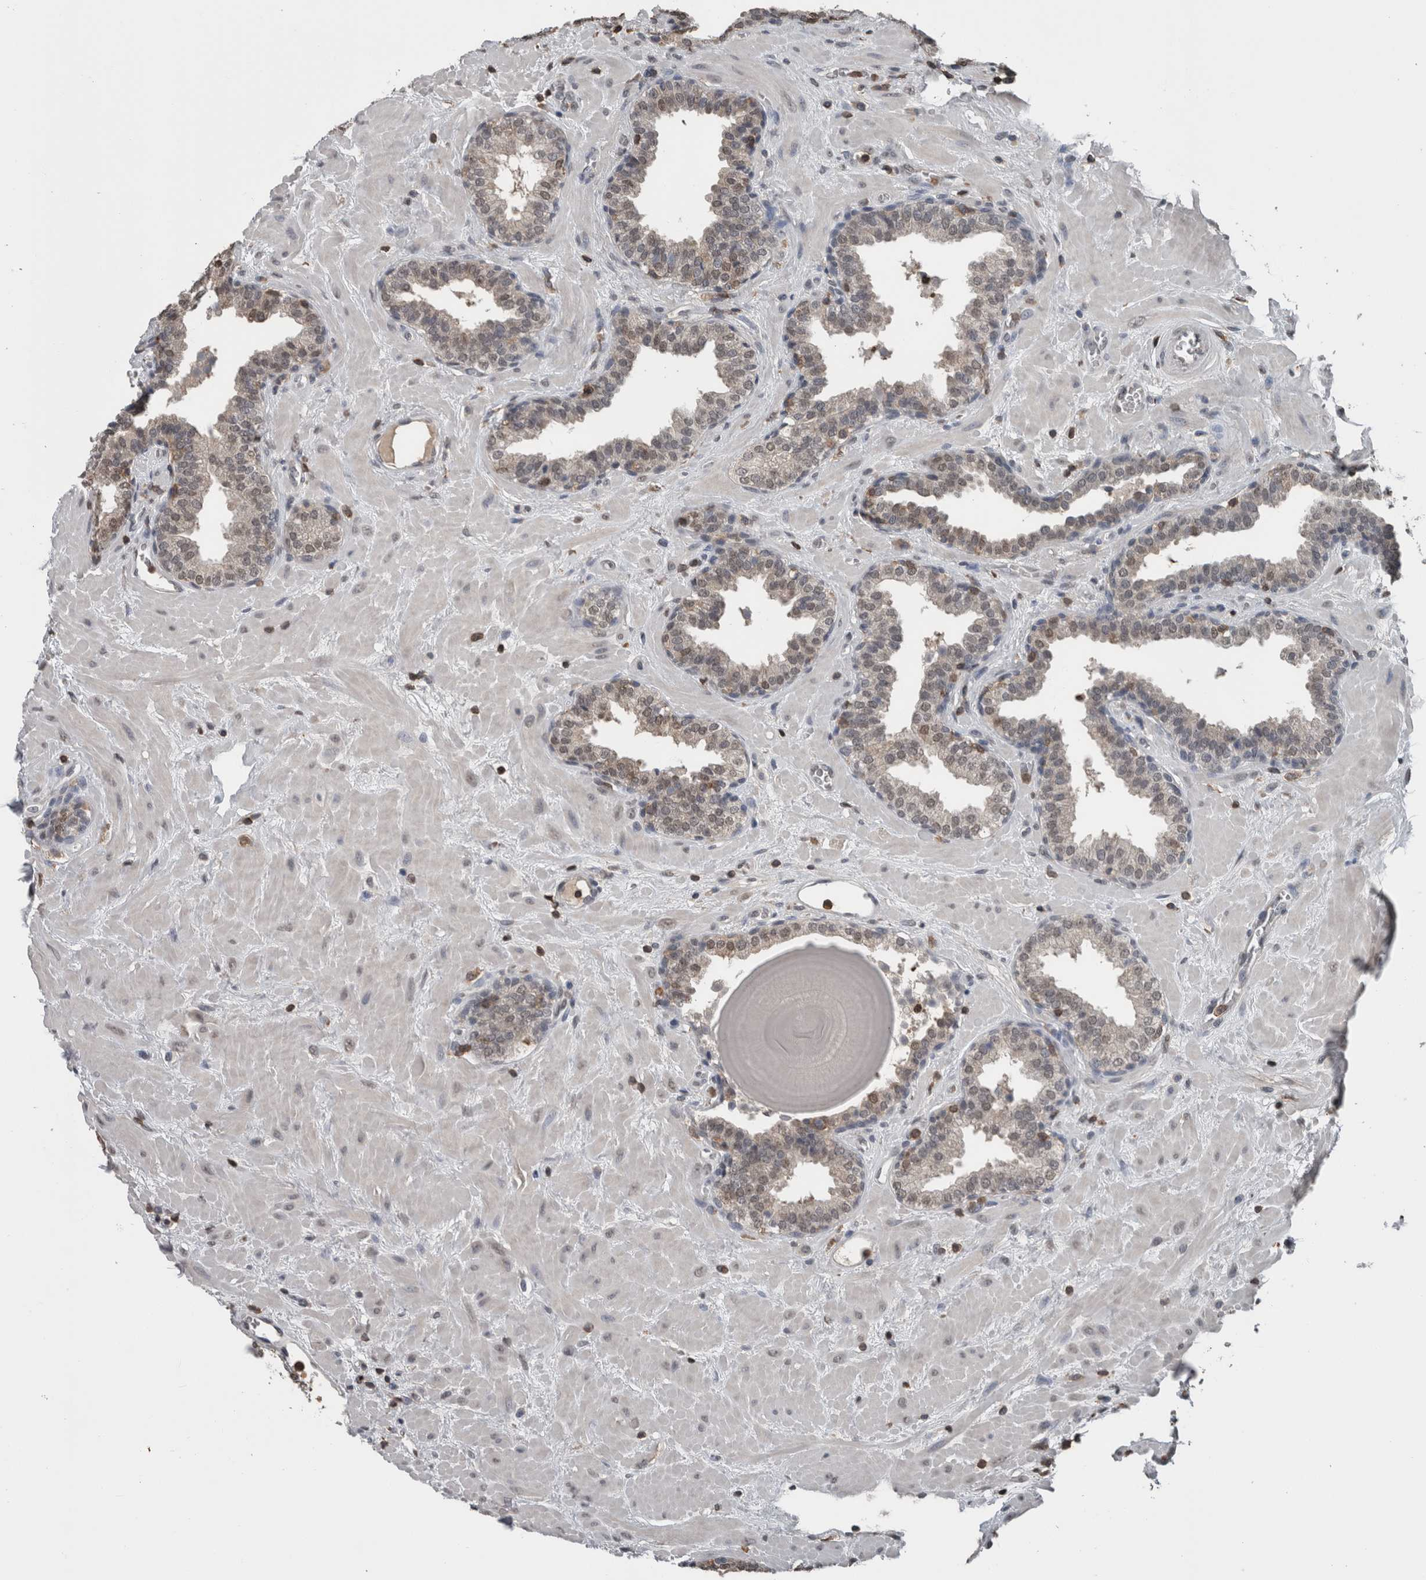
{"staining": {"intensity": "weak", "quantity": "25%-75%", "location": "nuclear"}, "tissue": "prostate", "cell_type": "Glandular cells", "image_type": "normal", "snomed": [{"axis": "morphology", "description": "Normal tissue, NOS"}, {"axis": "topography", "description": "Prostate"}], "caption": "This image reveals immunohistochemistry staining of benign prostate, with low weak nuclear positivity in about 25%-75% of glandular cells.", "gene": "MAFF", "patient": {"sex": "male", "age": 51}}